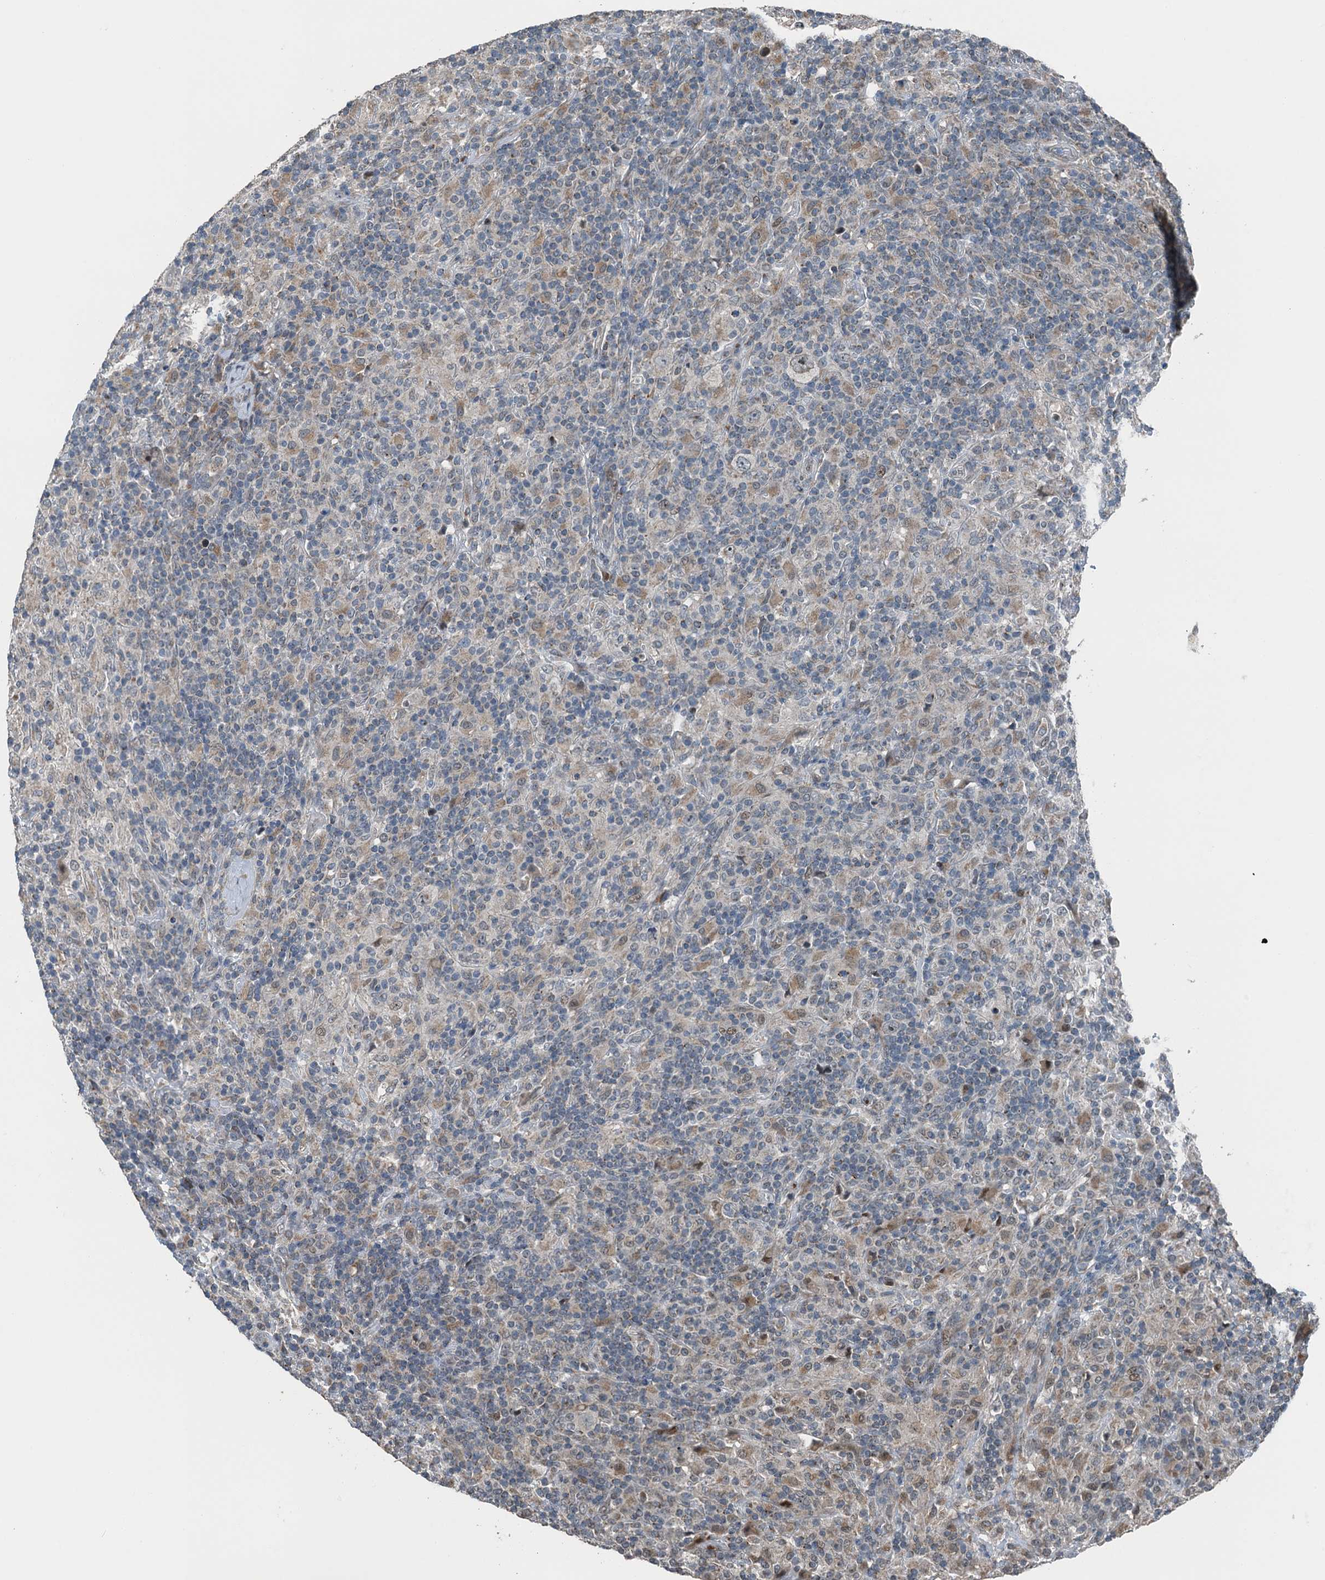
{"staining": {"intensity": "negative", "quantity": "none", "location": "none"}, "tissue": "lymphoma", "cell_type": "Tumor cells", "image_type": "cancer", "snomed": [{"axis": "morphology", "description": "Hodgkin's disease, NOS"}, {"axis": "topography", "description": "Lymph node"}], "caption": "The micrograph shows no significant expression in tumor cells of lymphoma.", "gene": "BMERB1", "patient": {"sex": "male", "age": 70}}